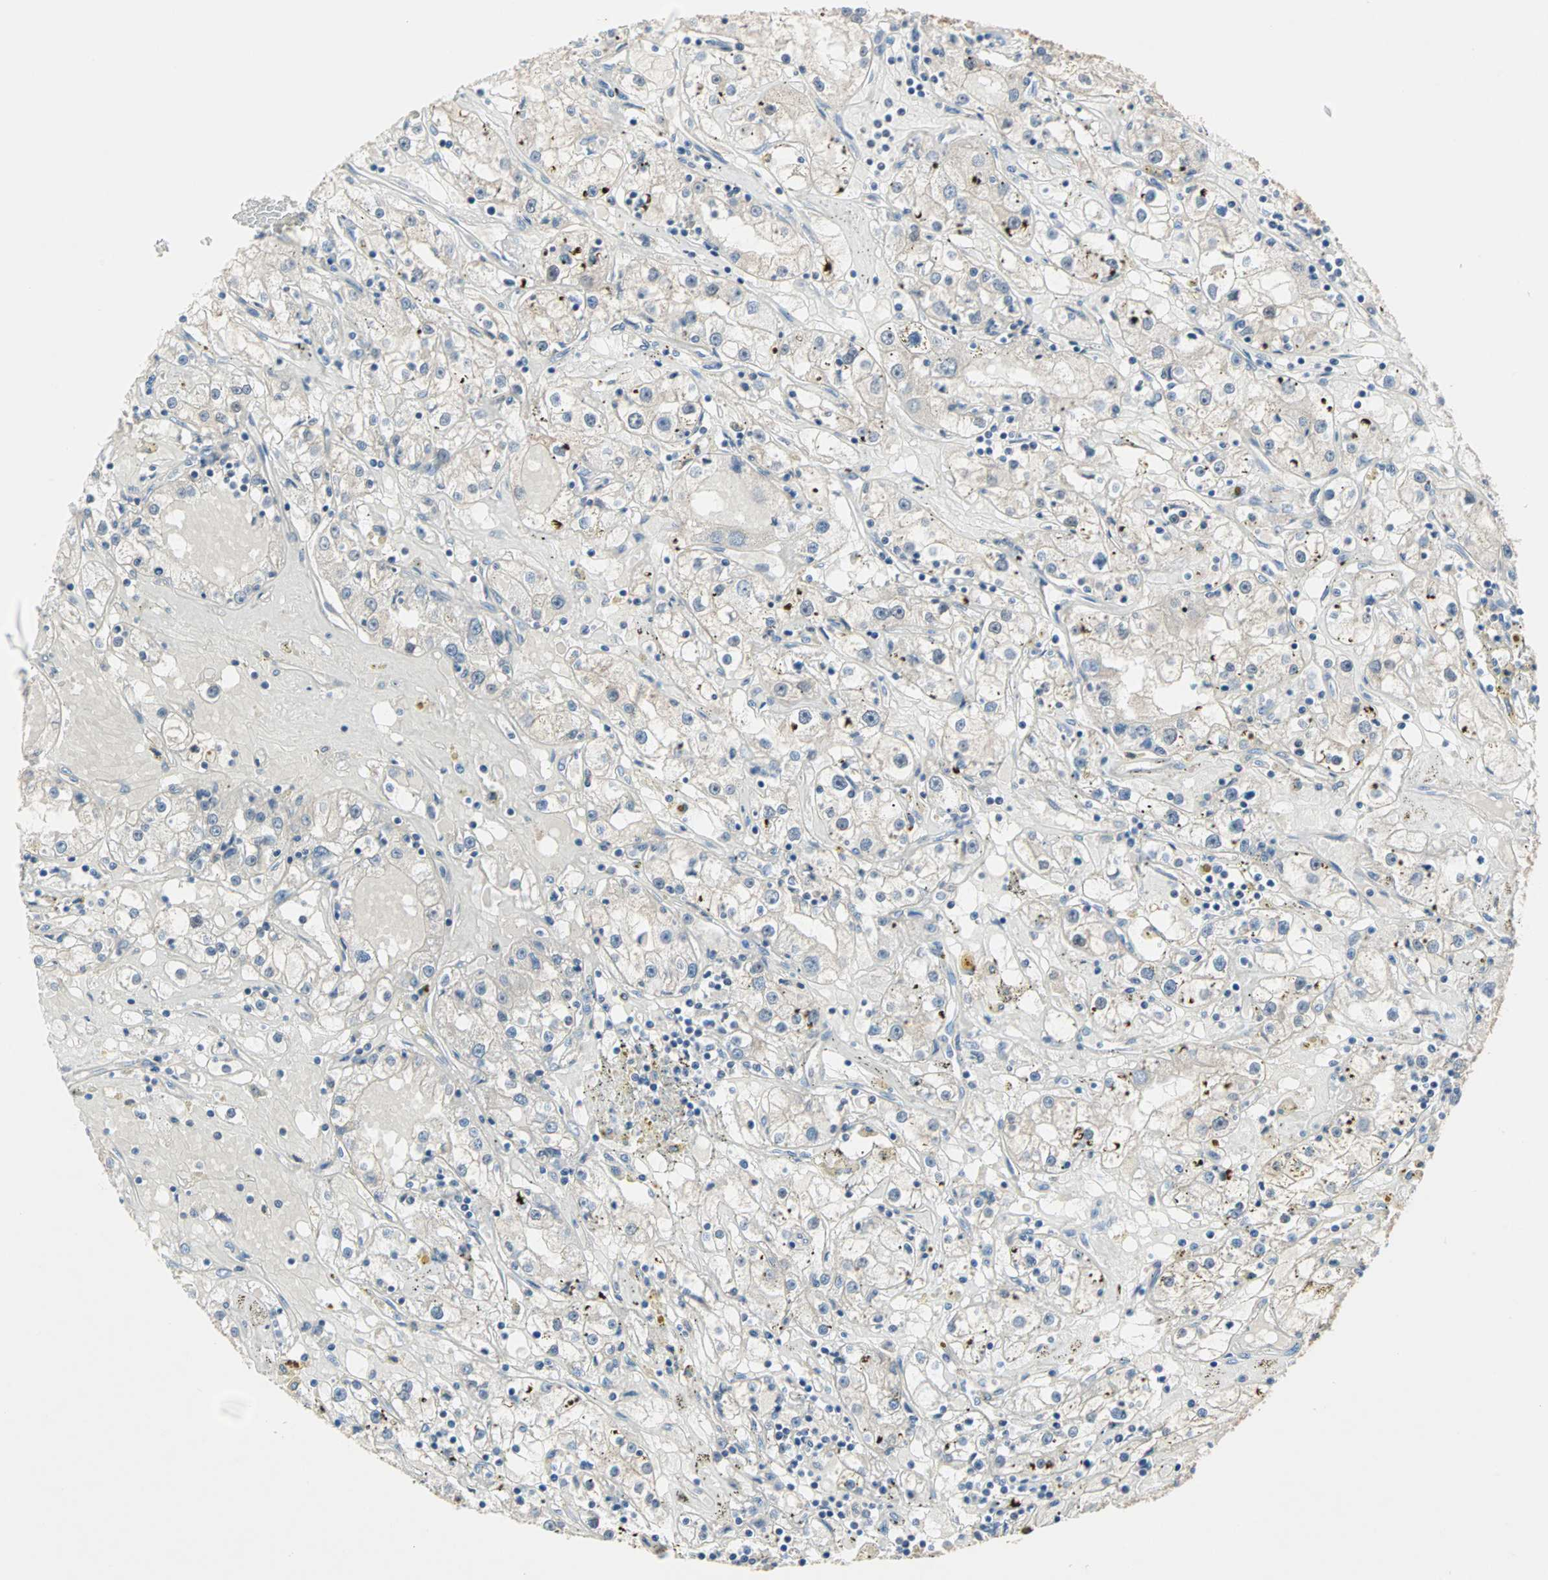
{"staining": {"intensity": "weak", "quantity": "<25%", "location": "cytoplasmic/membranous"}, "tissue": "renal cancer", "cell_type": "Tumor cells", "image_type": "cancer", "snomed": [{"axis": "morphology", "description": "Adenocarcinoma, NOS"}, {"axis": "topography", "description": "Kidney"}], "caption": "Immunohistochemistry (IHC) of renal cancer demonstrates no positivity in tumor cells. (DAB immunohistochemistry (IHC) with hematoxylin counter stain).", "gene": "MPI", "patient": {"sex": "male", "age": 56}}